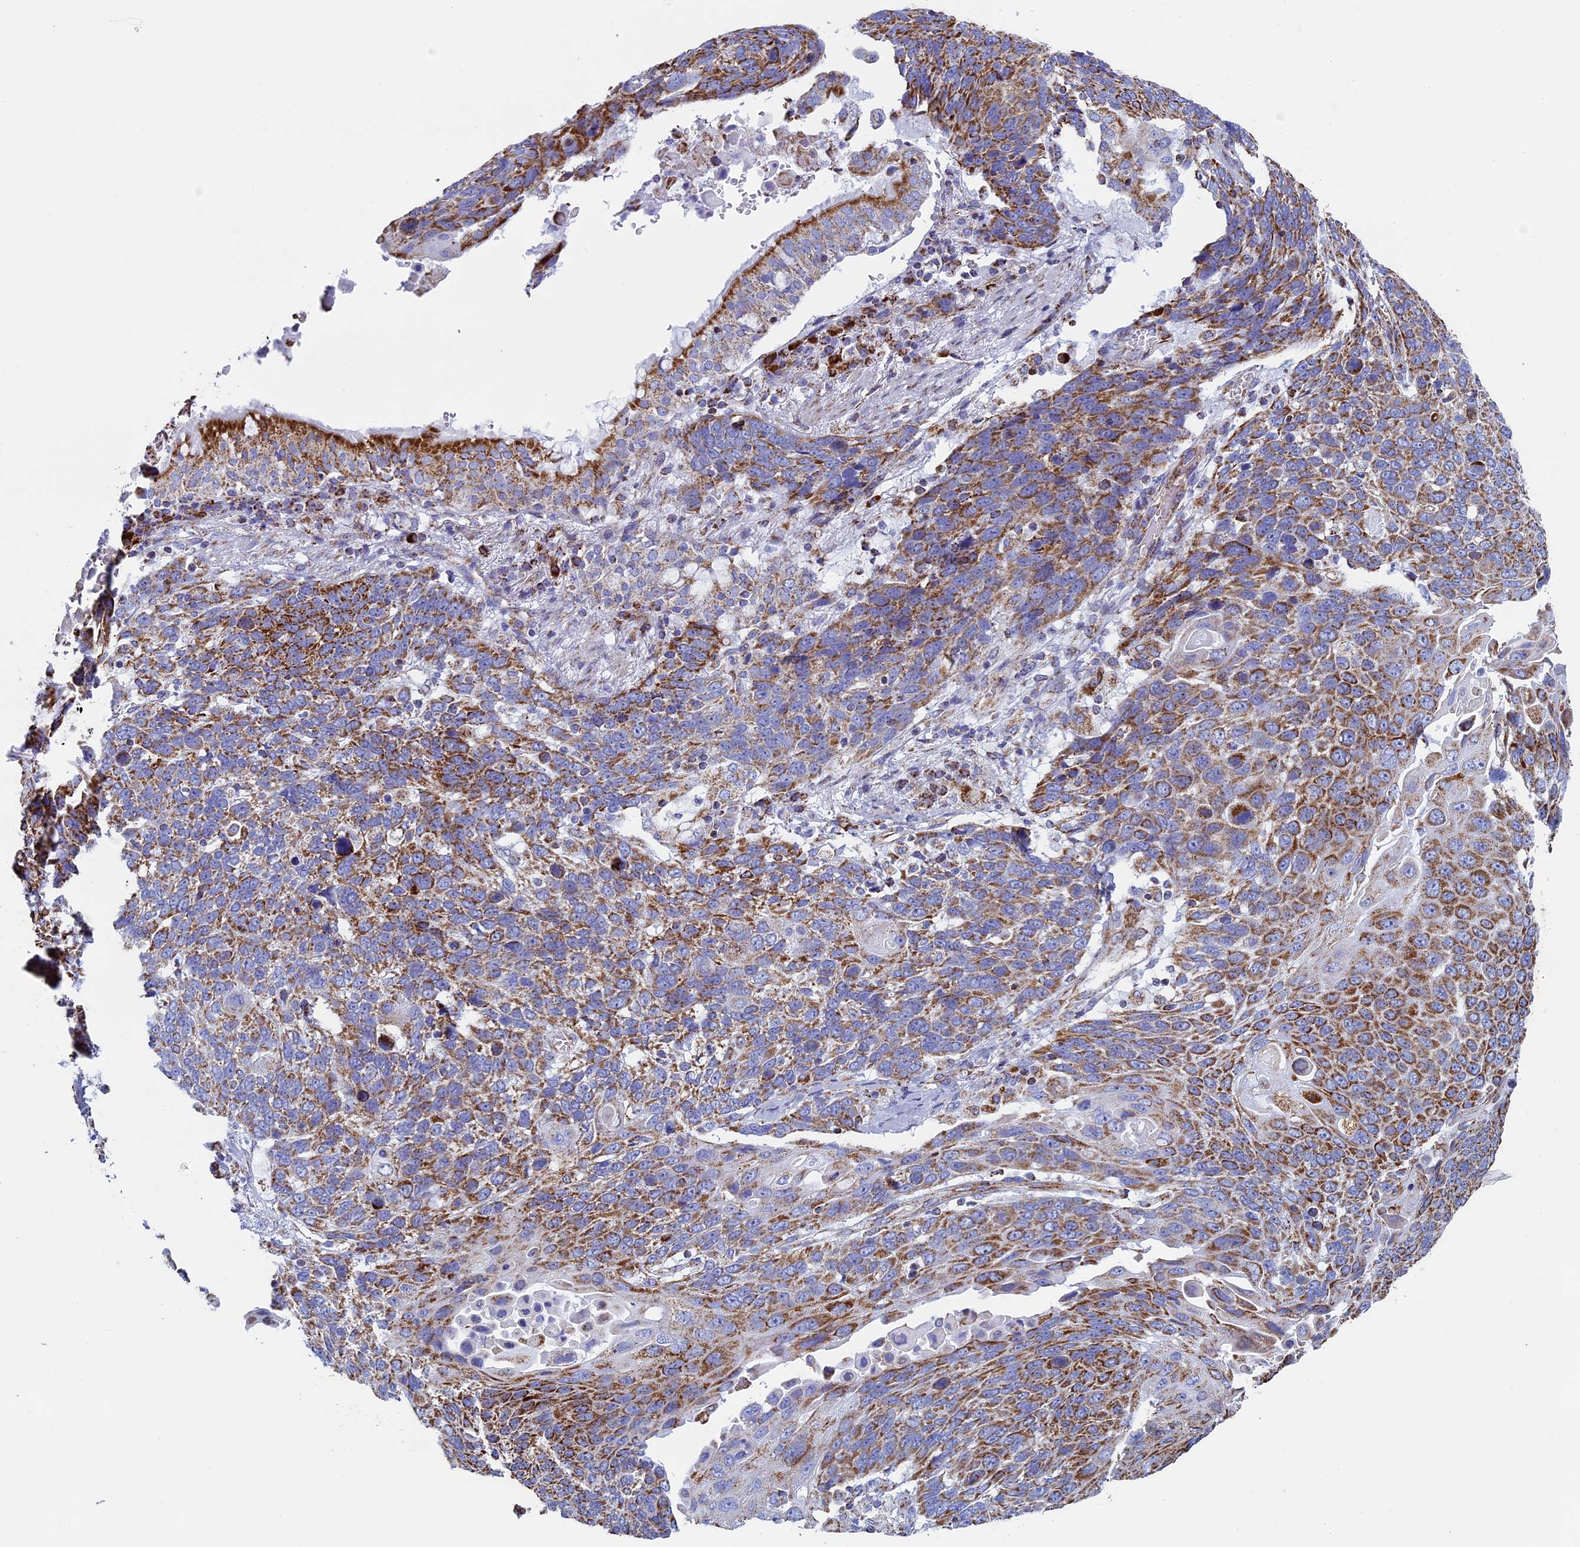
{"staining": {"intensity": "moderate", "quantity": ">75%", "location": "cytoplasmic/membranous"}, "tissue": "lung cancer", "cell_type": "Tumor cells", "image_type": "cancer", "snomed": [{"axis": "morphology", "description": "Squamous cell carcinoma, NOS"}, {"axis": "topography", "description": "Lung"}], "caption": "Protein positivity by immunohistochemistry shows moderate cytoplasmic/membranous staining in about >75% of tumor cells in lung cancer (squamous cell carcinoma).", "gene": "UQCRFS1", "patient": {"sex": "male", "age": 66}}